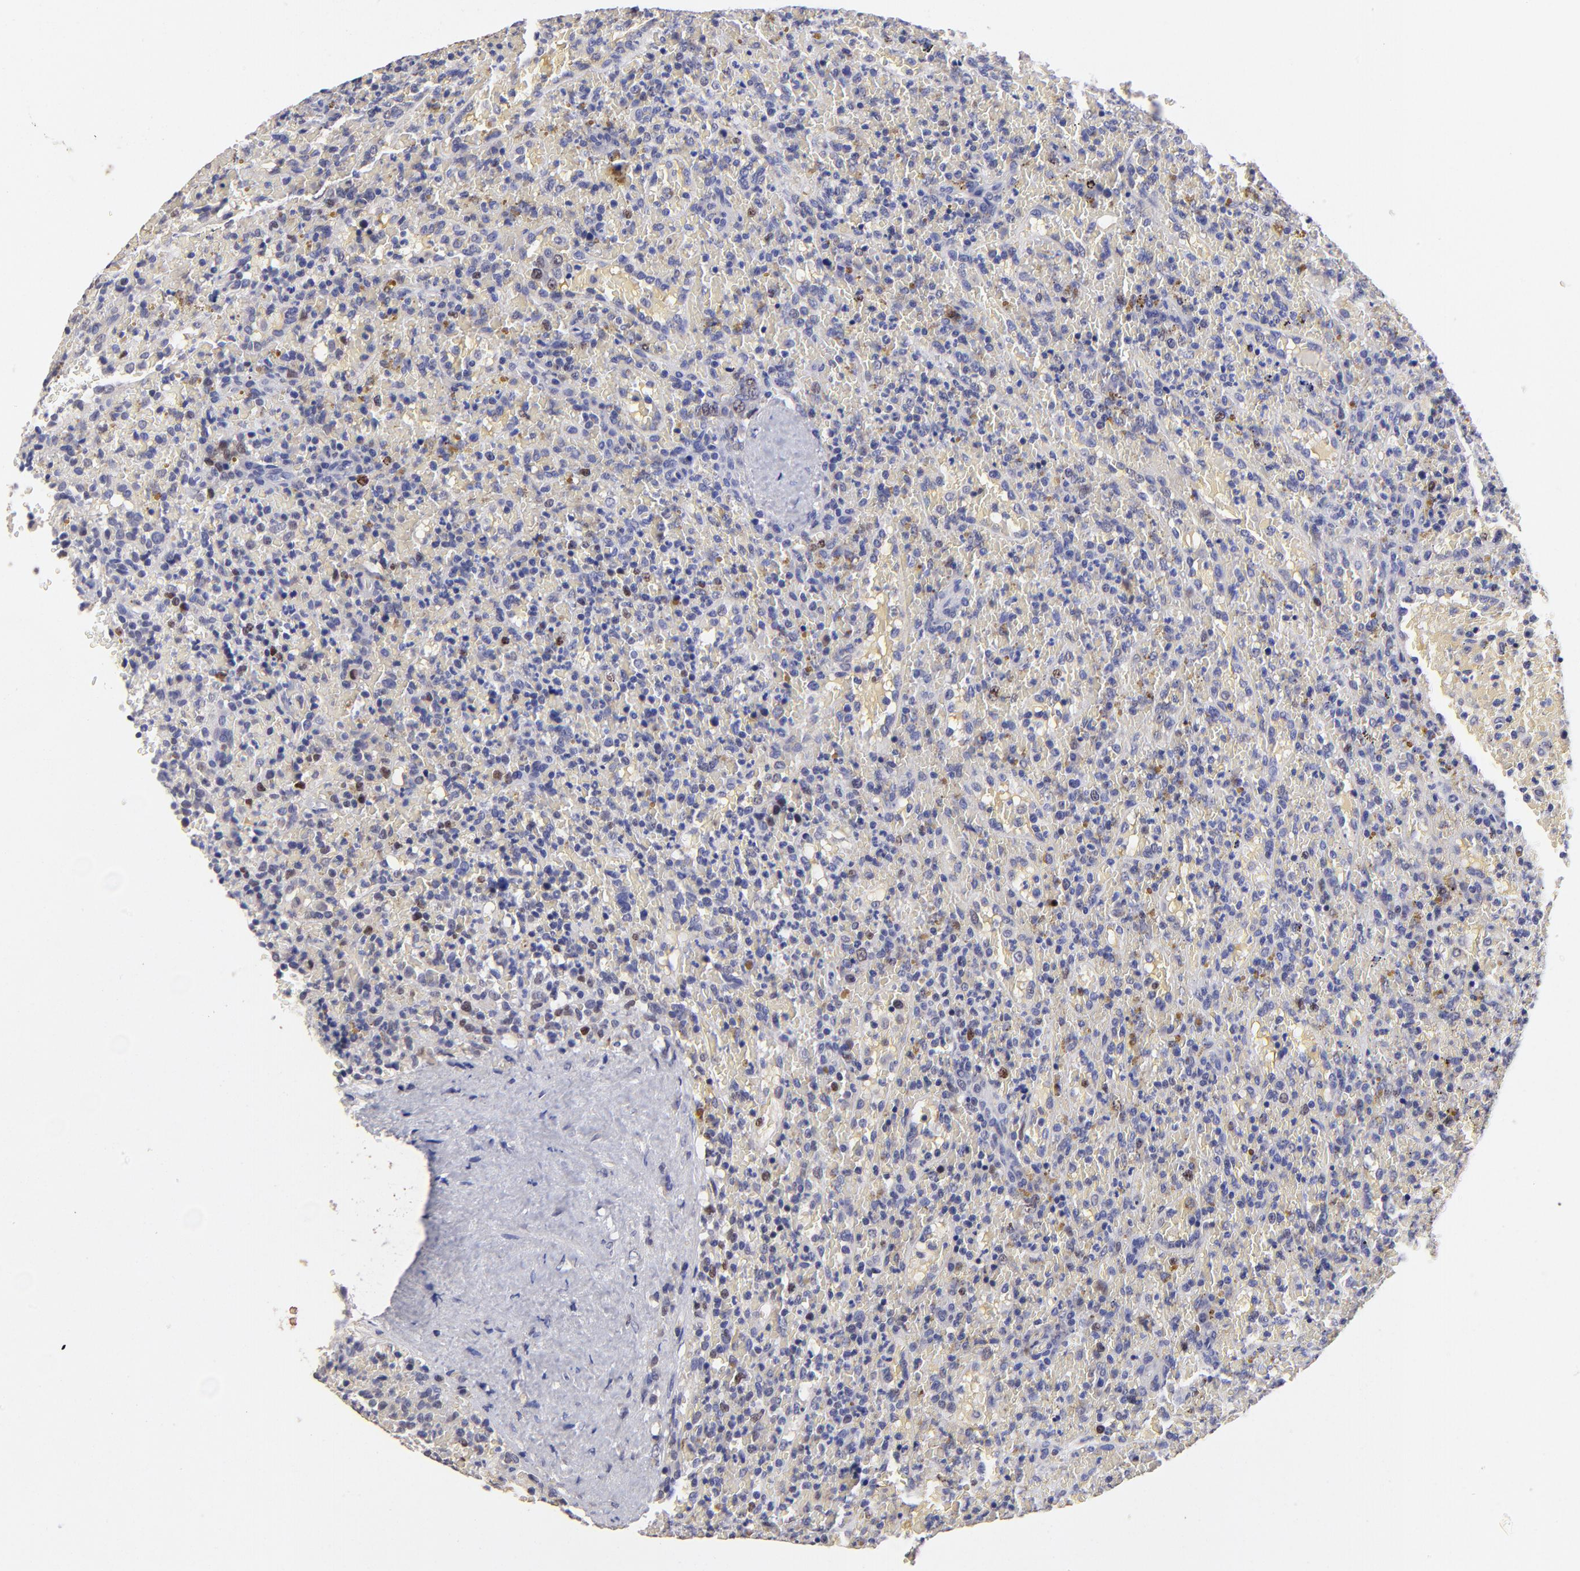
{"staining": {"intensity": "moderate", "quantity": "<25%", "location": "nuclear"}, "tissue": "lymphoma", "cell_type": "Tumor cells", "image_type": "cancer", "snomed": [{"axis": "morphology", "description": "Malignant lymphoma, non-Hodgkin's type, High grade"}, {"axis": "topography", "description": "Spleen"}, {"axis": "topography", "description": "Lymph node"}], "caption": "Malignant lymphoma, non-Hodgkin's type (high-grade) tissue exhibits moderate nuclear expression in about <25% of tumor cells, visualized by immunohistochemistry. (brown staining indicates protein expression, while blue staining denotes nuclei).", "gene": "DNMT1", "patient": {"sex": "female", "age": 70}}